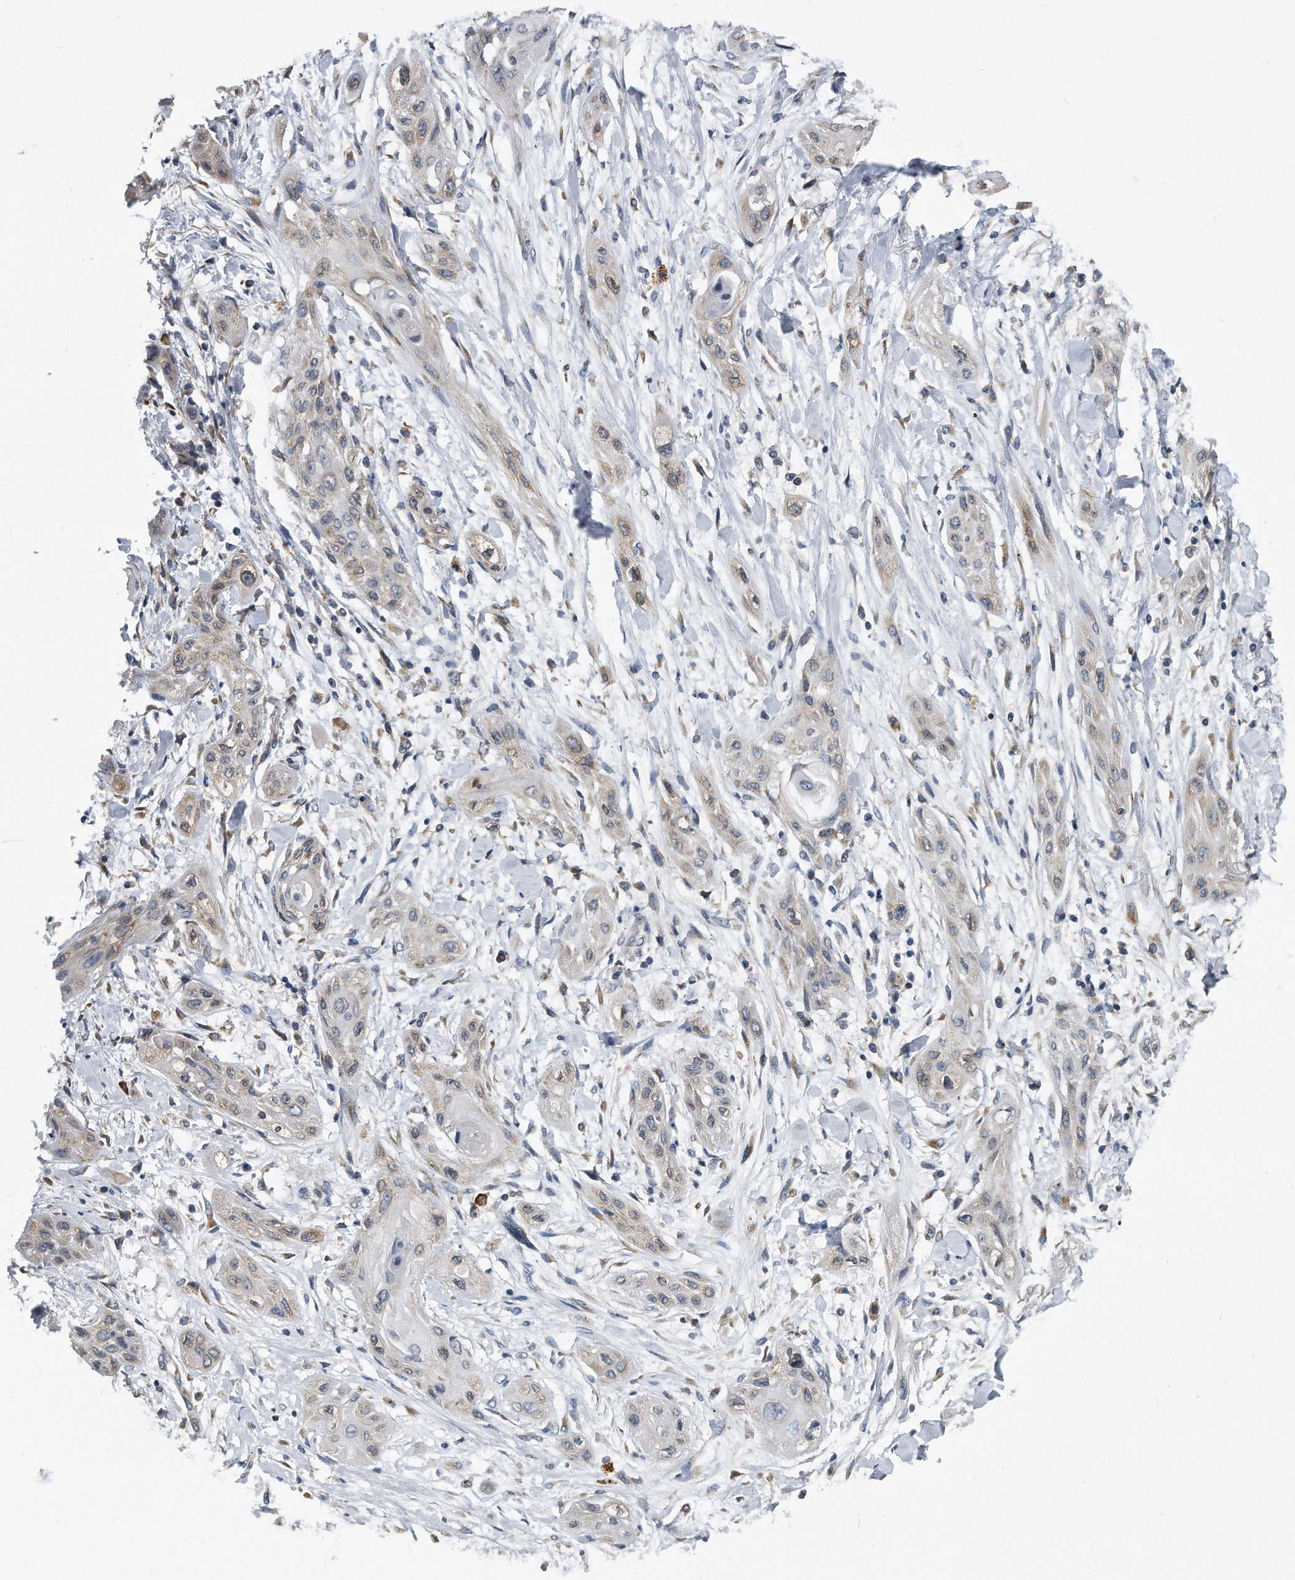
{"staining": {"intensity": "weak", "quantity": "<25%", "location": "cytoplasmic/membranous"}, "tissue": "lung cancer", "cell_type": "Tumor cells", "image_type": "cancer", "snomed": [{"axis": "morphology", "description": "Squamous cell carcinoma, NOS"}, {"axis": "topography", "description": "Lung"}], "caption": "This is an IHC histopathology image of lung cancer. There is no positivity in tumor cells.", "gene": "CCDC47", "patient": {"sex": "female", "age": 47}}